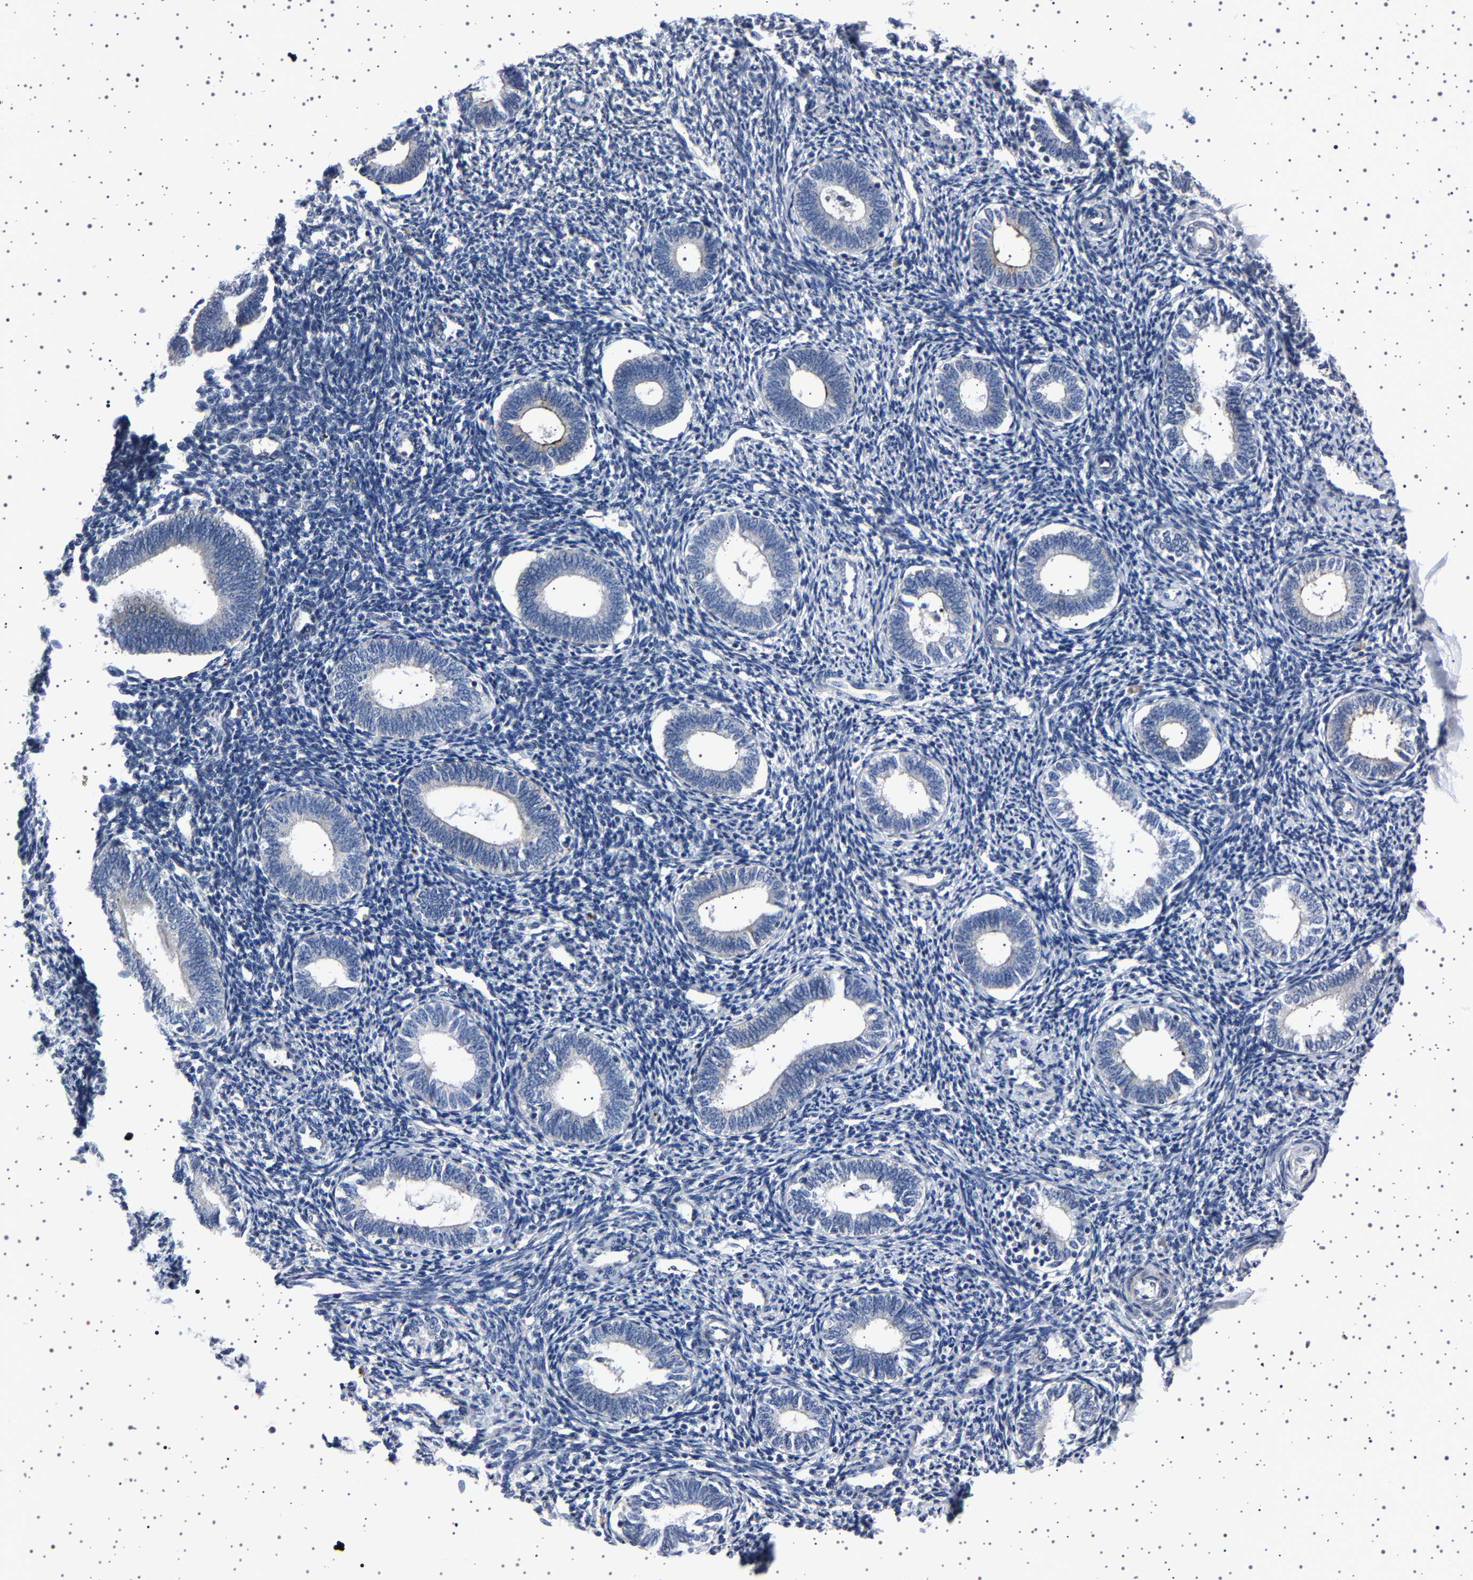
{"staining": {"intensity": "negative", "quantity": "none", "location": "none"}, "tissue": "endometrium", "cell_type": "Cells in endometrial stroma", "image_type": "normal", "snomed": [{"axis": "morphology", "description": "Normal tissue, NOS"}, {"axis": "topography", "description": "Endometrium"}], "caption": "Immunohistochemistry (IHC) photomicrograph of unremarkable endometrium: endometrium stained with DAB (3,3'-diaminobenzidine) displays no significant protein staining in cells in endometrial stroma. (DAB (3,3'-diaminobenzidine) IHC with hematoxylin counter stain).", "gene": "PAK5", "patient": {"sex": "female", "age": 41}}